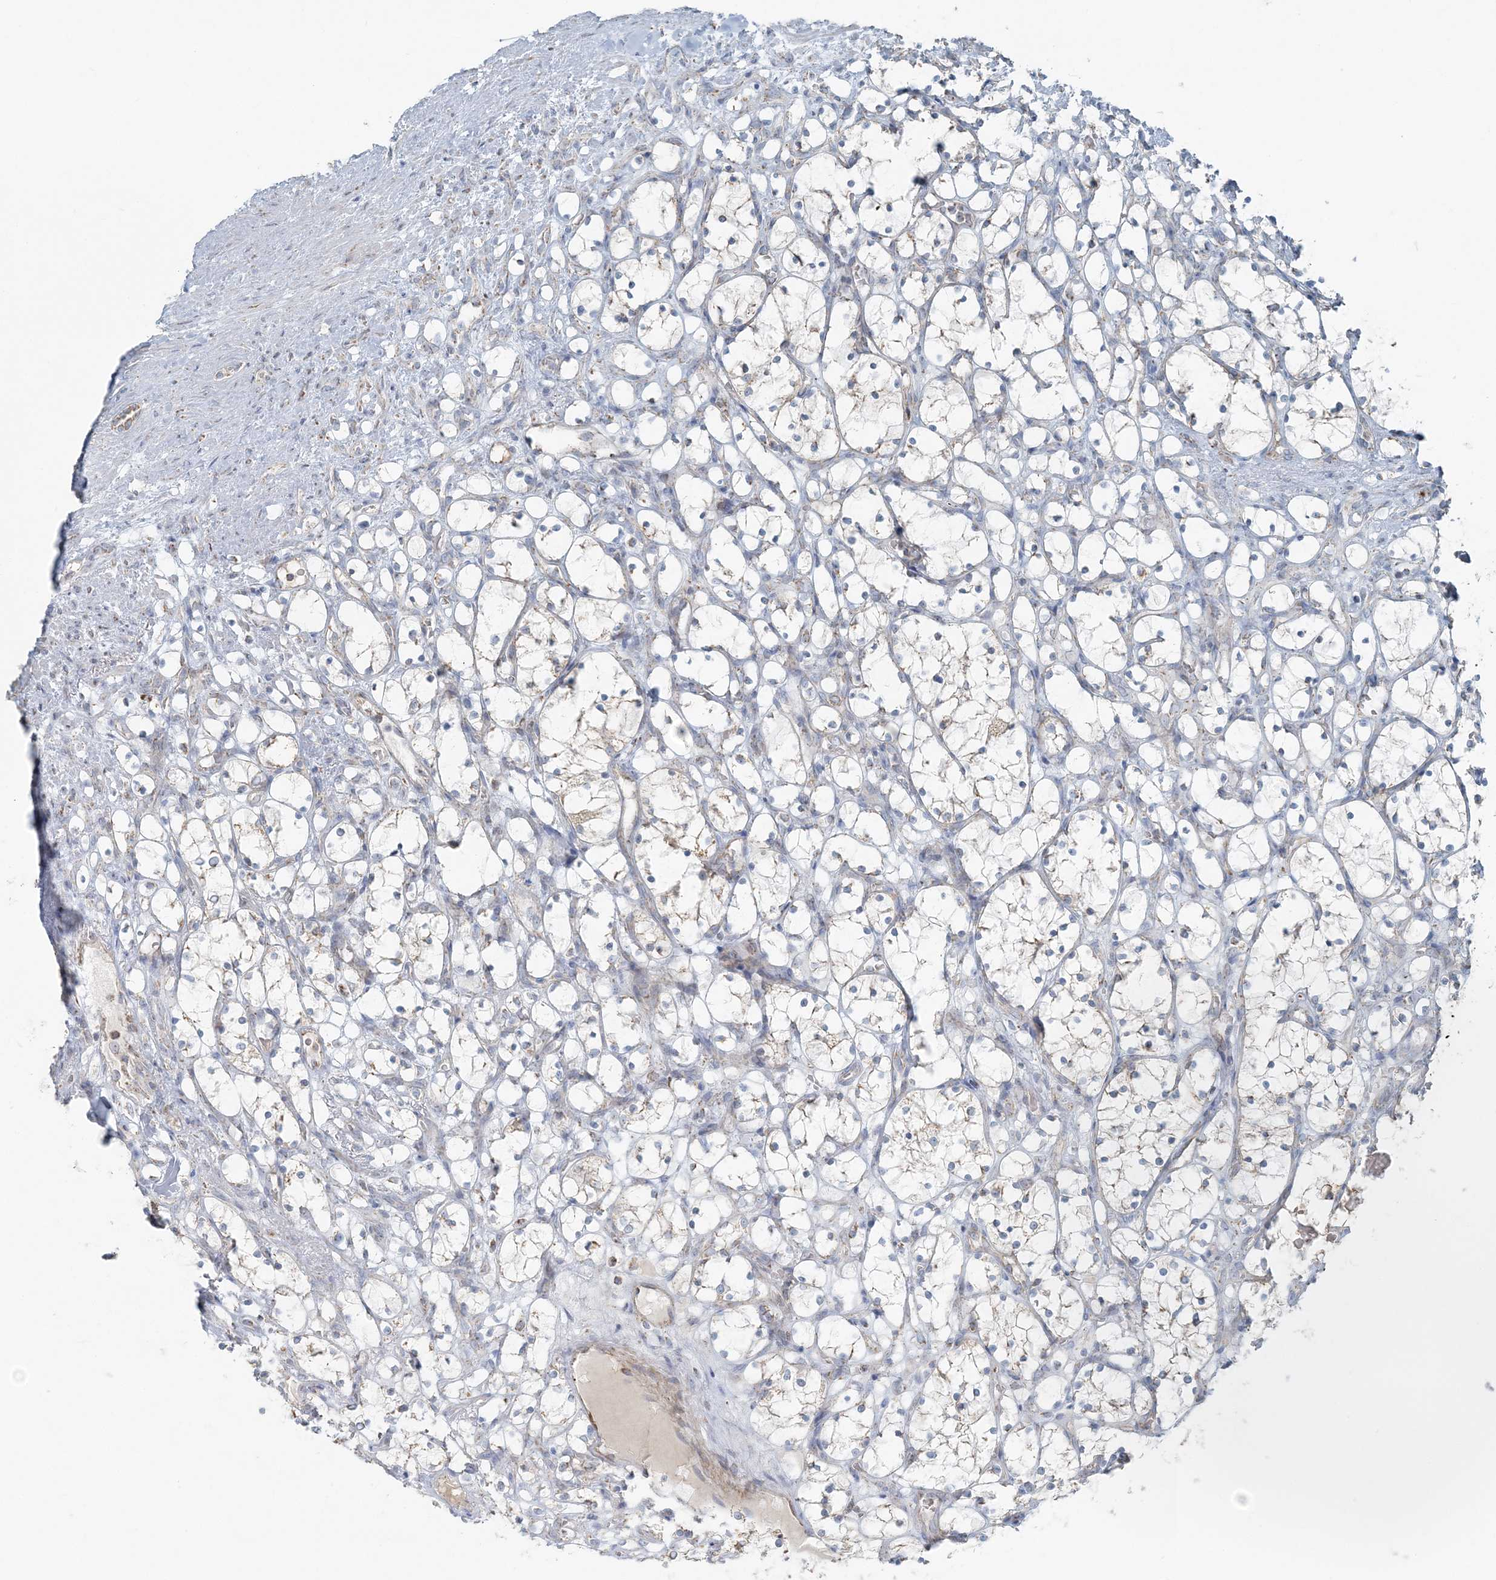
{"staining": {"intensity": "weak", "quantity": "<25%", "location": "cytoplasmic/membranous"}, "tissue": "renal cancer", "cell_type": "Tumor cells", "image_type": "cancer", "snomed": [{"axis": "morphology", "description": "Adenocarcinoma, NOS"}, {"axis": "topography", "description": "Kidney"}], "caption": "An immunohistochemistry micrograph of renal cancer (adenocarcinoma) is shown. There is no staining in tumor cells of renal cancer (adenocarcinoma).", "gene": "SLC22A16", "patient": {"sex": "female", "age": 69}}